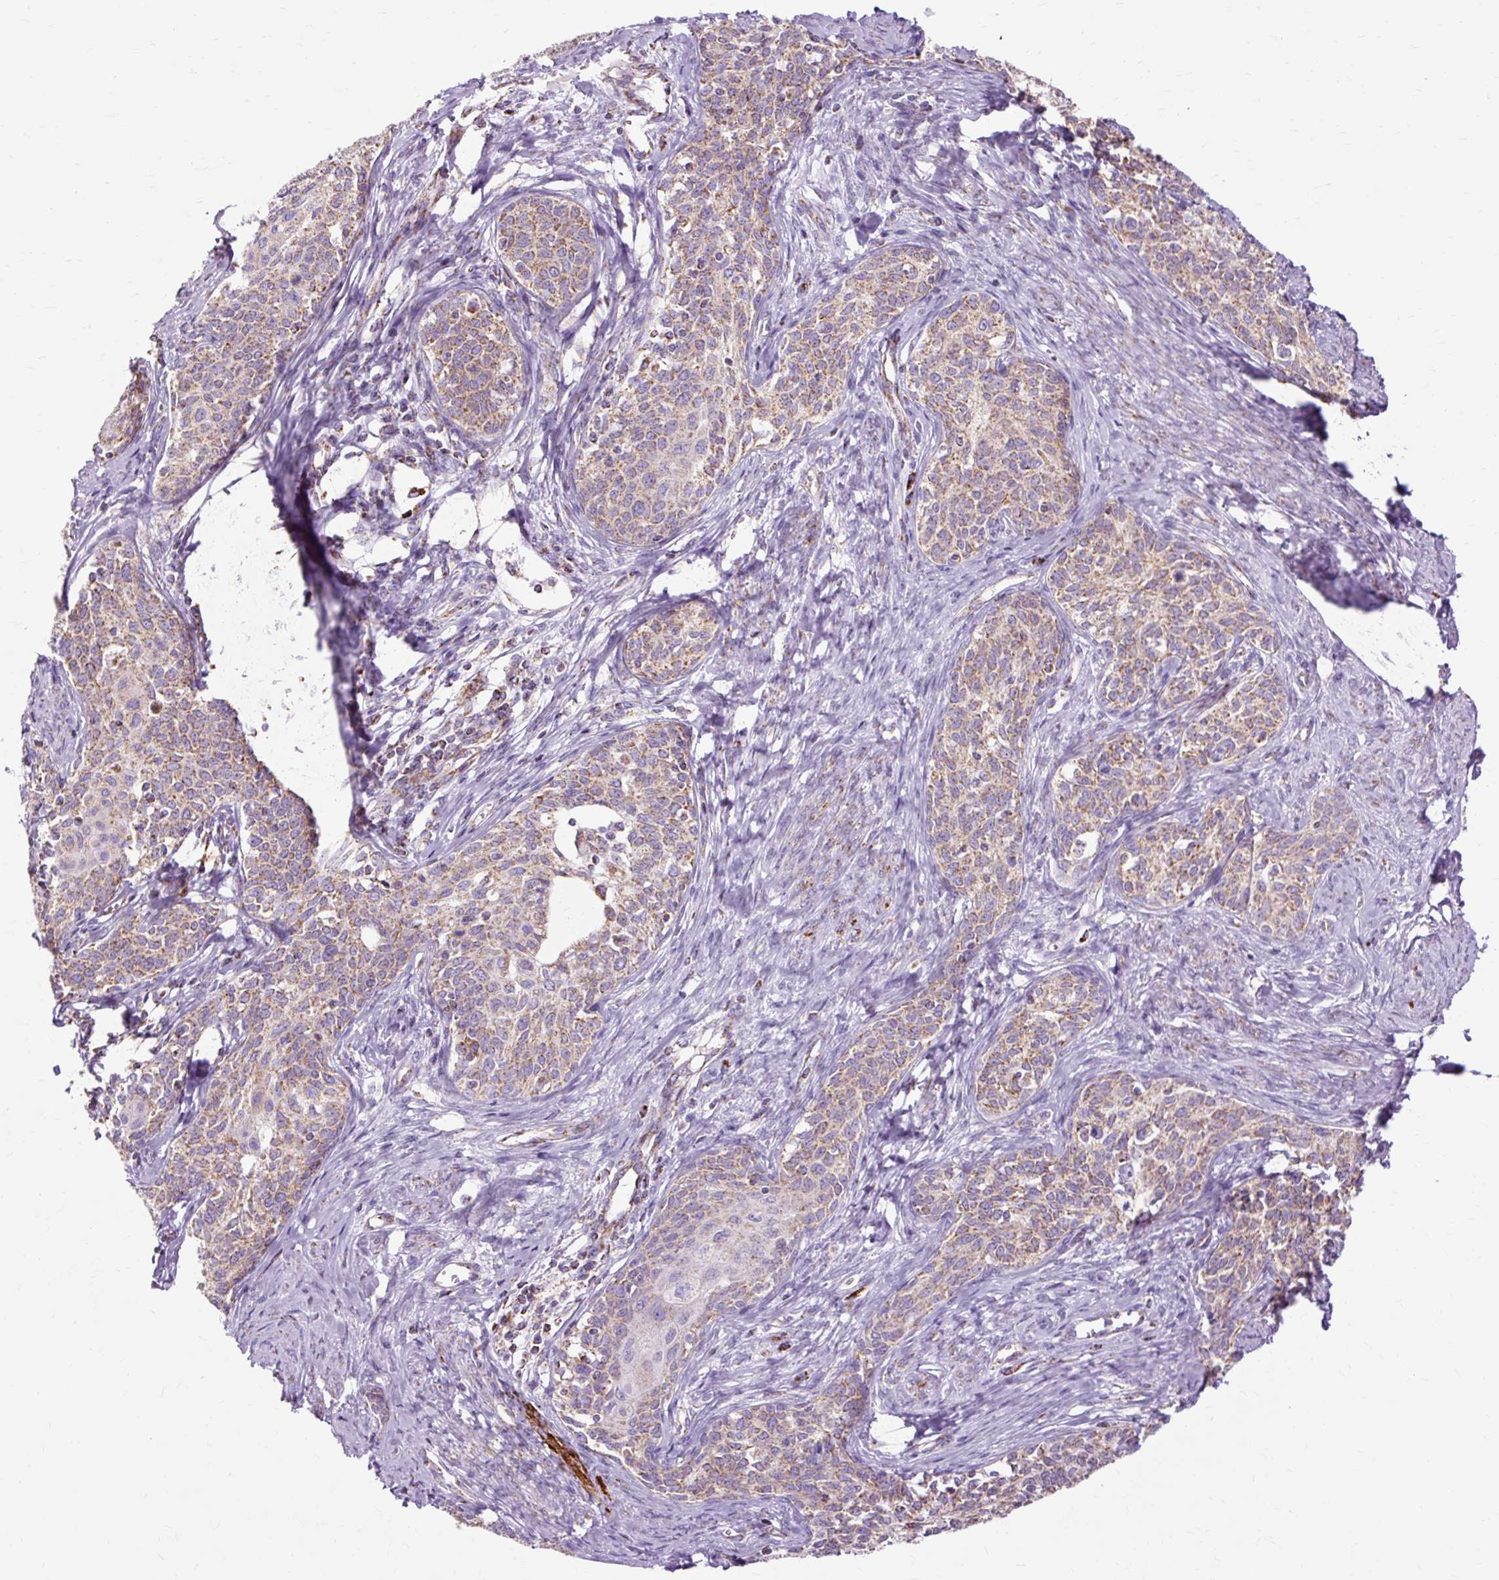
{"staining": {"intensity": "moderate", "quantity": ">75%", "location": "cytoplasmic/membranous"}, "tissue": "cervical cancer", "cell_type": "Tumor cells", "image_type": "cancer", "snomed": [{"axis": "morphology", "description": "Squamous cell carcinoma, NOS"}, {"axis": "morphology", "description": "Adenocarcinoma, NOS"}, {"axis": "topography", "description": "Cervix"}], "caption": "Human squamous cell carcinoma (cervical) stained with a brown dye demonstrates moderate cytoplasmic/membranous positive staining in about >75% of tumor cells.", "gene": "DLAT", "patient": {"sex": "female", "age": 52}}